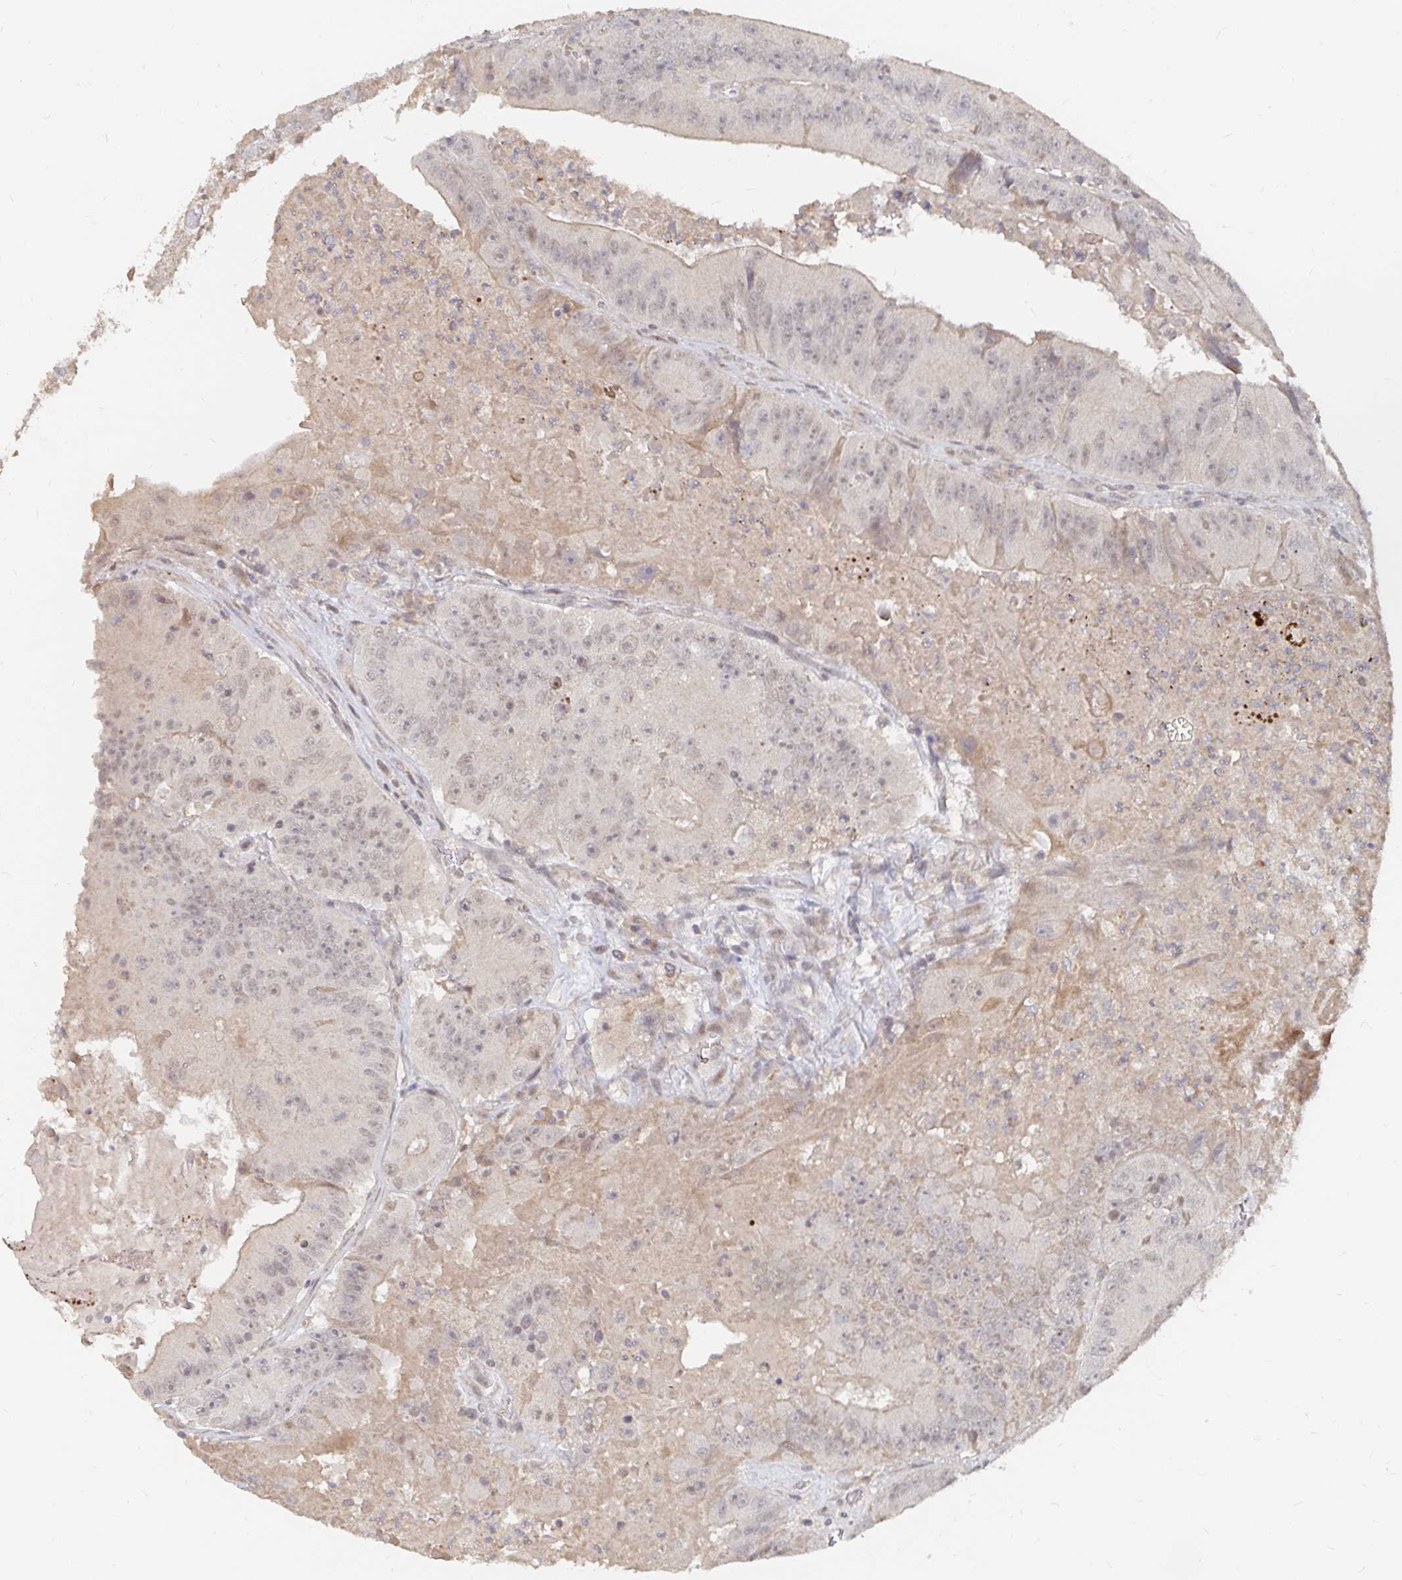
{"staining": {"intensity": "weak", "quantity": "25%-75%", "location": "nuclear"}, "tissue": "colorectal cancer", "cell_type": "Tumor cells", "image_type": "cancer", "snomed": [{"axis": "morphology", "description": "Adenocarcinoma, NOS"}, {"axis": "topography", "description": "Colon"}], "caption": "Colorectal cancer (adenocarcinoma) stained for a protein (brown) displays weak nuclear positive expression in approximately 25%-75% of tumor cells.", "gene": "LRP5", "patient": {"sex": "female", "age": 86}}